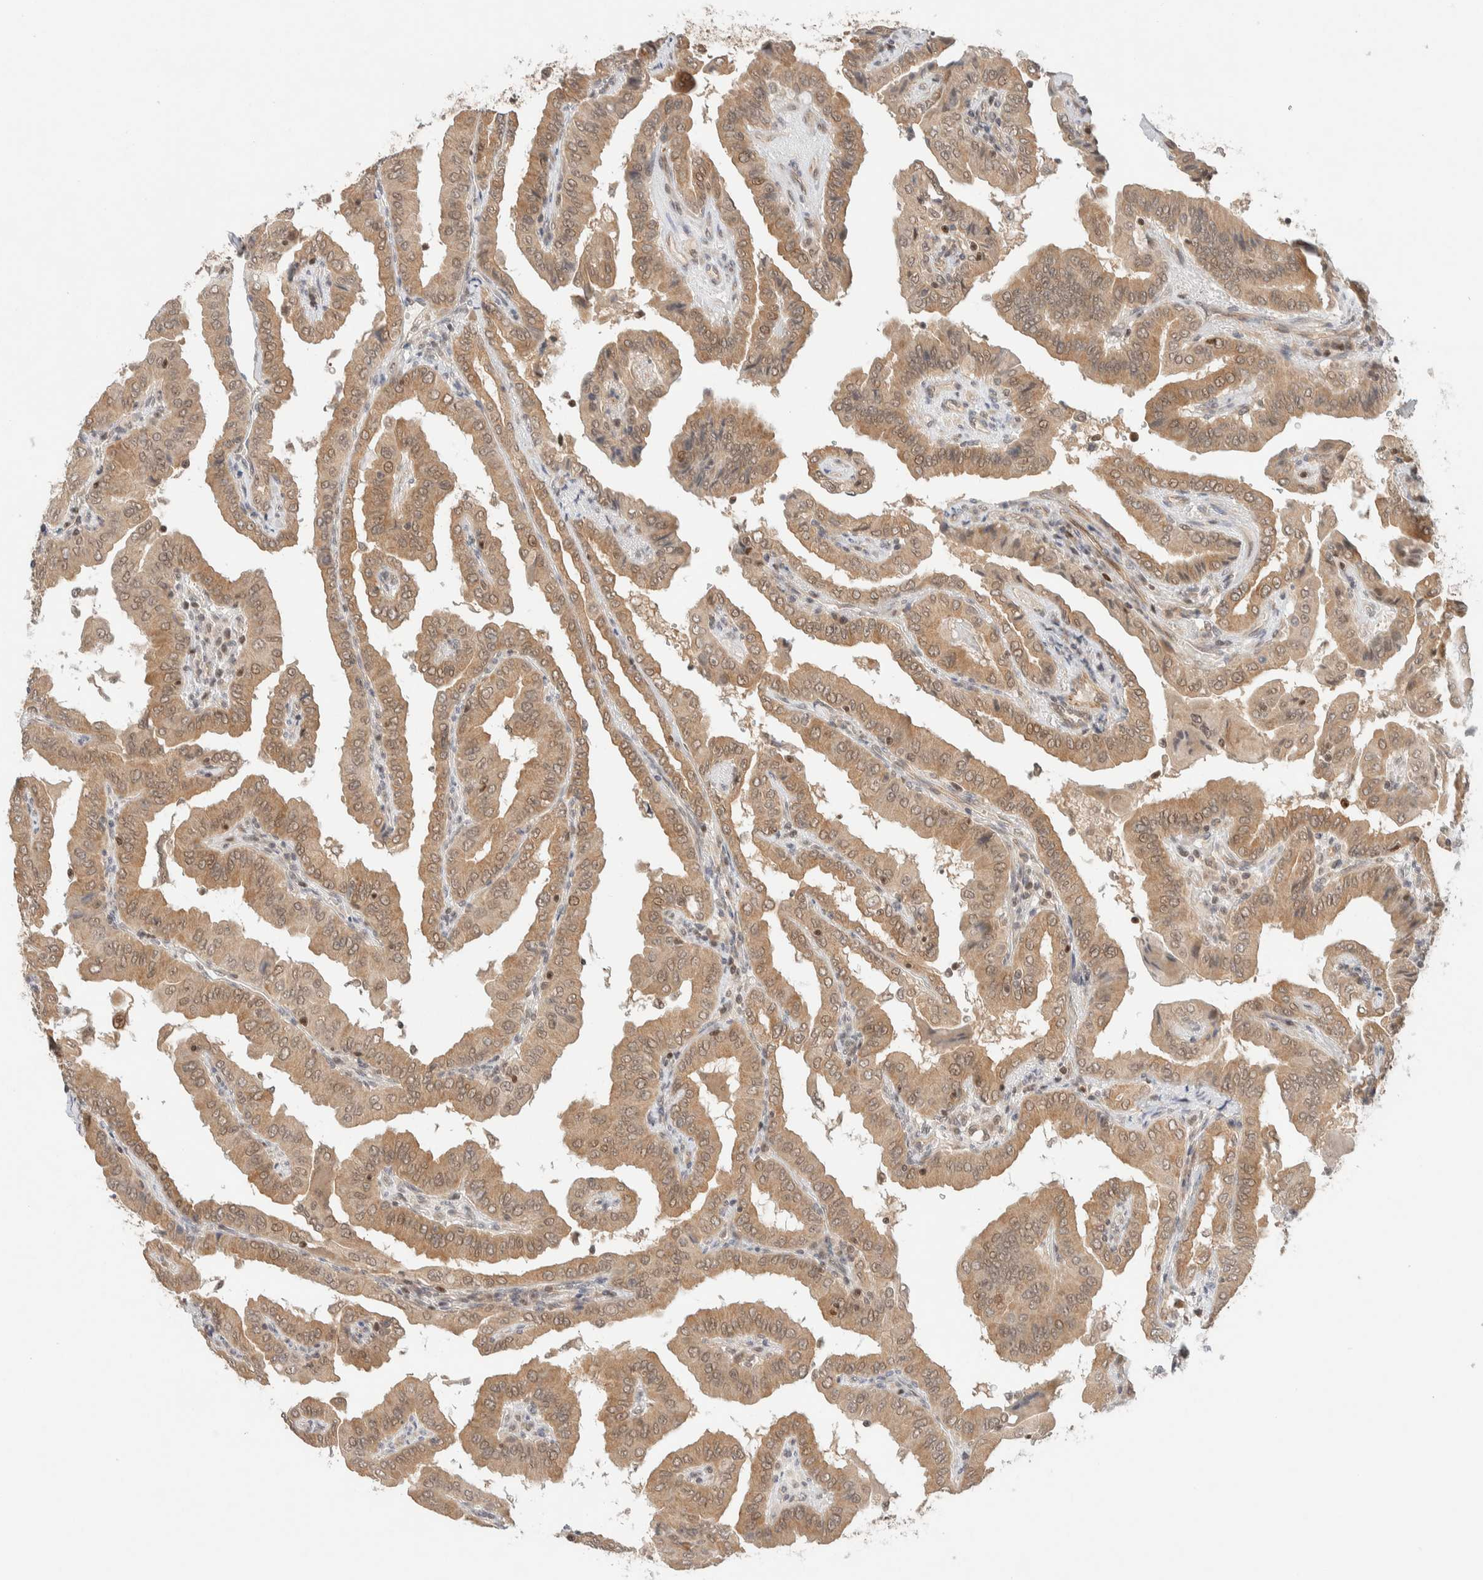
{"staining": {"intensity": "weak", "quantity": ">75%", "location": "cytoplasmic/membranous"}, "tissue": "thyroid cancer", "cell_type": "Tumor cells", "image_type": "cancer", "snomed": [{"axis": "morphology", "description": "Papillary adenocarcinoma, NOS"}, {"axis": "topography", "description": "Thyroid gland"}], "caption": "Thyroid papillary adenocarcinoma was stained to show a protein in brown. There is low levels of weak cytoplasmic/membranous staining in about >75% of tumor cells. The protein is stained brown, and the nuclei are stained in blue (DAB IHC with brightfield microscopy, high magnification).", "gene": "C8orf76", "patient": {"sex": "male", "age": 33}}